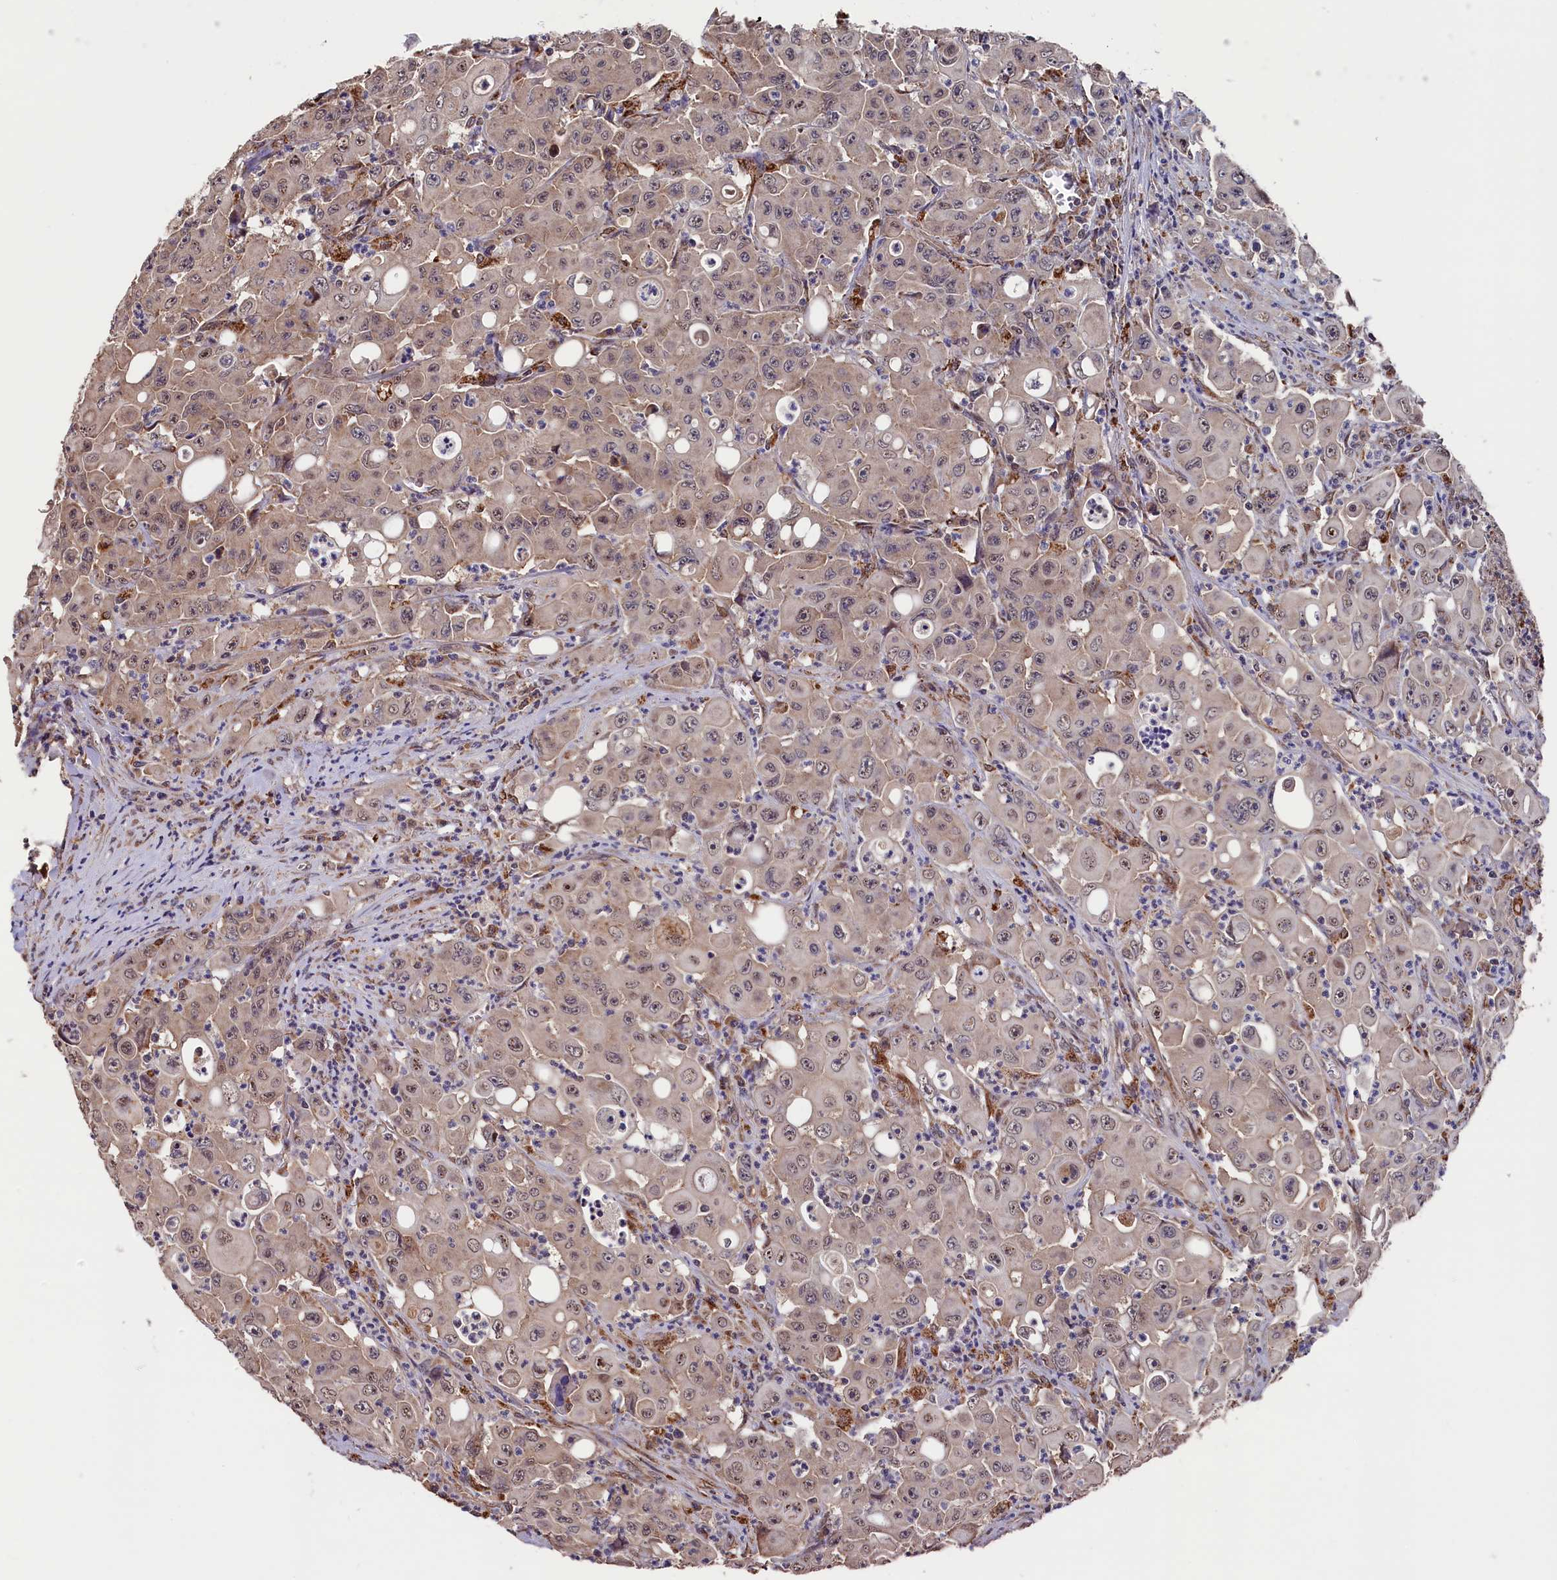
{"staining": {"intensity": "weak", "quantity": ">75%", "location": "cytoplasmic/membranous"}, "tissue": "colorectal cancer", "cell_type": "Tumor cells", "image_type": "cancer", "snomed": [{"axis": "morphology", "description": "Adenocarcinoma, NOS"}, {"axis": "topography", "description": "Colon"}], "caption": "DAB immunohistochemical staining of human colorectal cancer (adenocarcinoma) displays weak cytoplasmic/membranous protein expression in about >75% of tumor cells.", "gene": "SLC12A4", "patient": {"sex": "male", "age": 51}}